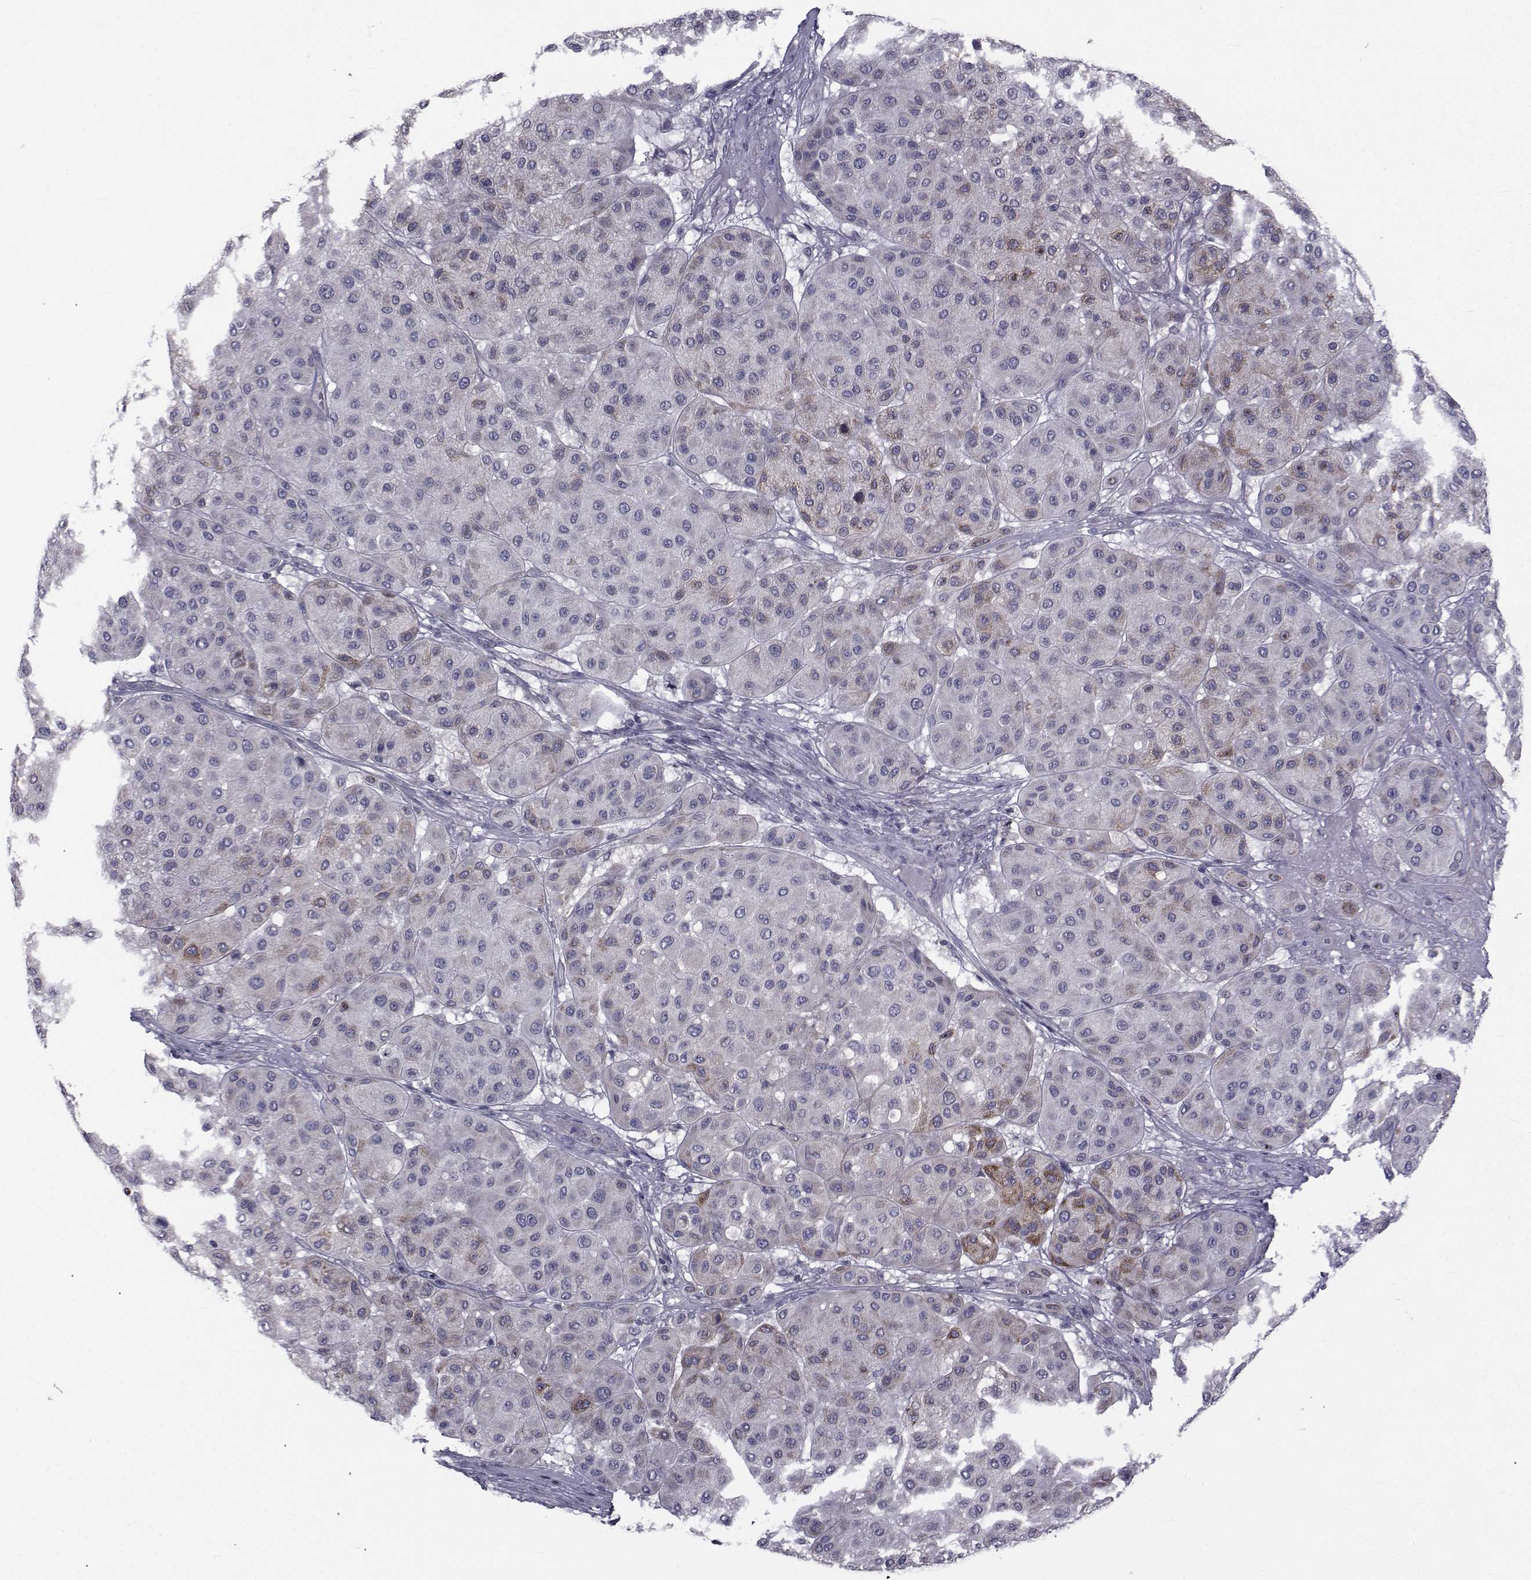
{"staining": {"intensity": "negative", "quantity": "none", "location": "none"}, "tissue": "melanoma", "cell_type": "Tumor cells", "image_type": "cancer", "snomed": [{"axis": "morphology", "description": "Malignant melanoma, Metastatic site"}, {"axis": "topography", "description": "Smooth muscle"}], "caption": "IHC of malignant melanoma (metastatic site) shows no expression in tumor cells.", "gene": "SLC30A10", "patient": {"sex": "male", "age": 41}}